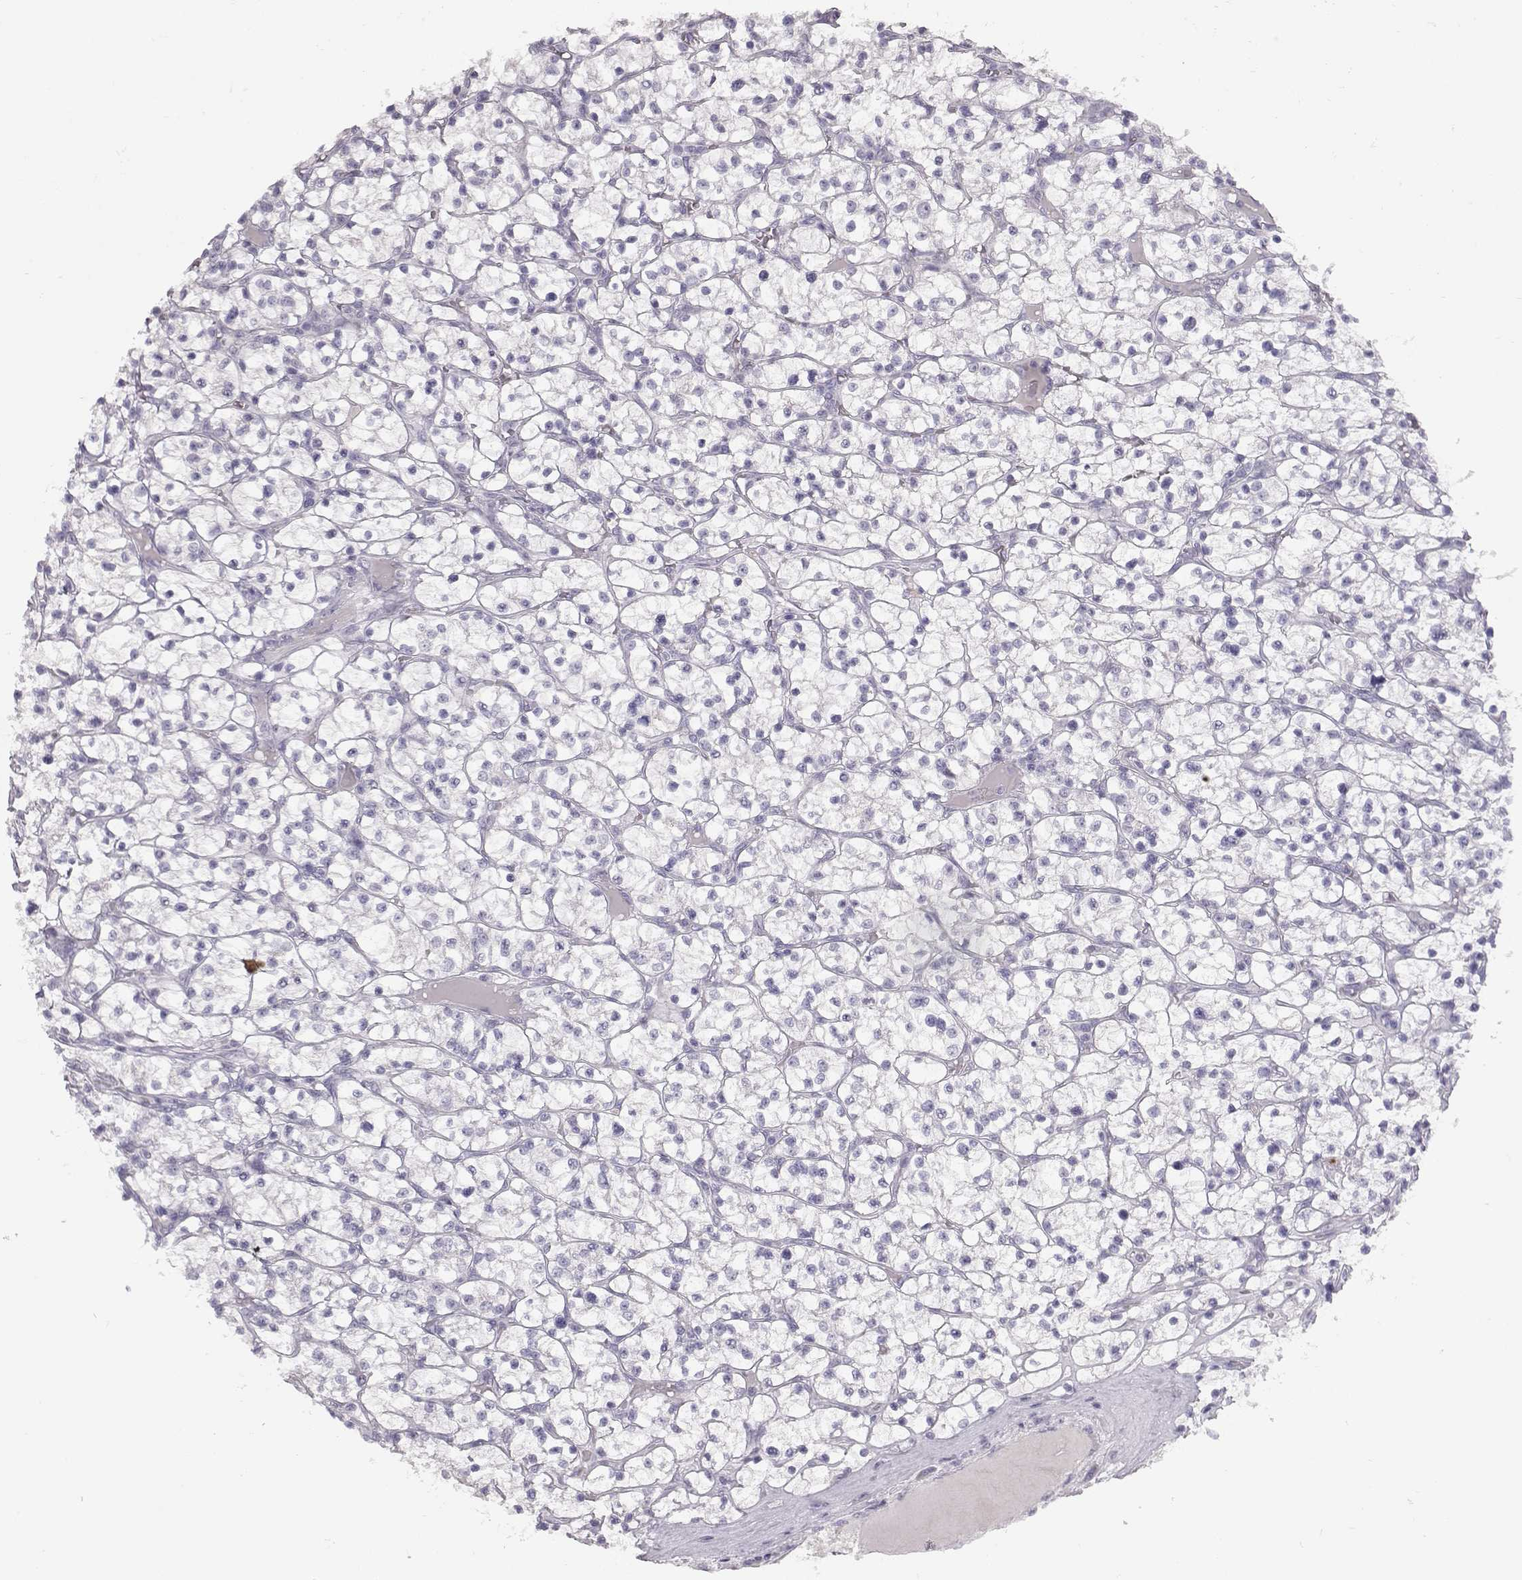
{"staining": {"intensity": "negative", "quantity": "none", "location": "none"}, "tissue": "renal cancer", "cell_type": "Tumor cells", "image_type": "cancer", "snomed": [{"axis": "morphology", "description": "Adenocarcinoma, NOS"}, {"axis": "topography", "description": "Kidney"}], "caption": "Immunohistochemistry histopathology image of neoplastic tissue: human renal cancer (adenocarcinoma) stained with DAB (3,3'-diaminobenzidine) shows no significant protein staining in tumor cells. (Stains: DAB (3,3'-diaminobenzidine) immunohistochemistry with hematoxylin counter stain, Microscopy: brightfield microscopy at high magnification).", "gene": "LAMB3", "patient": {"sex": "female", "age": 64}}